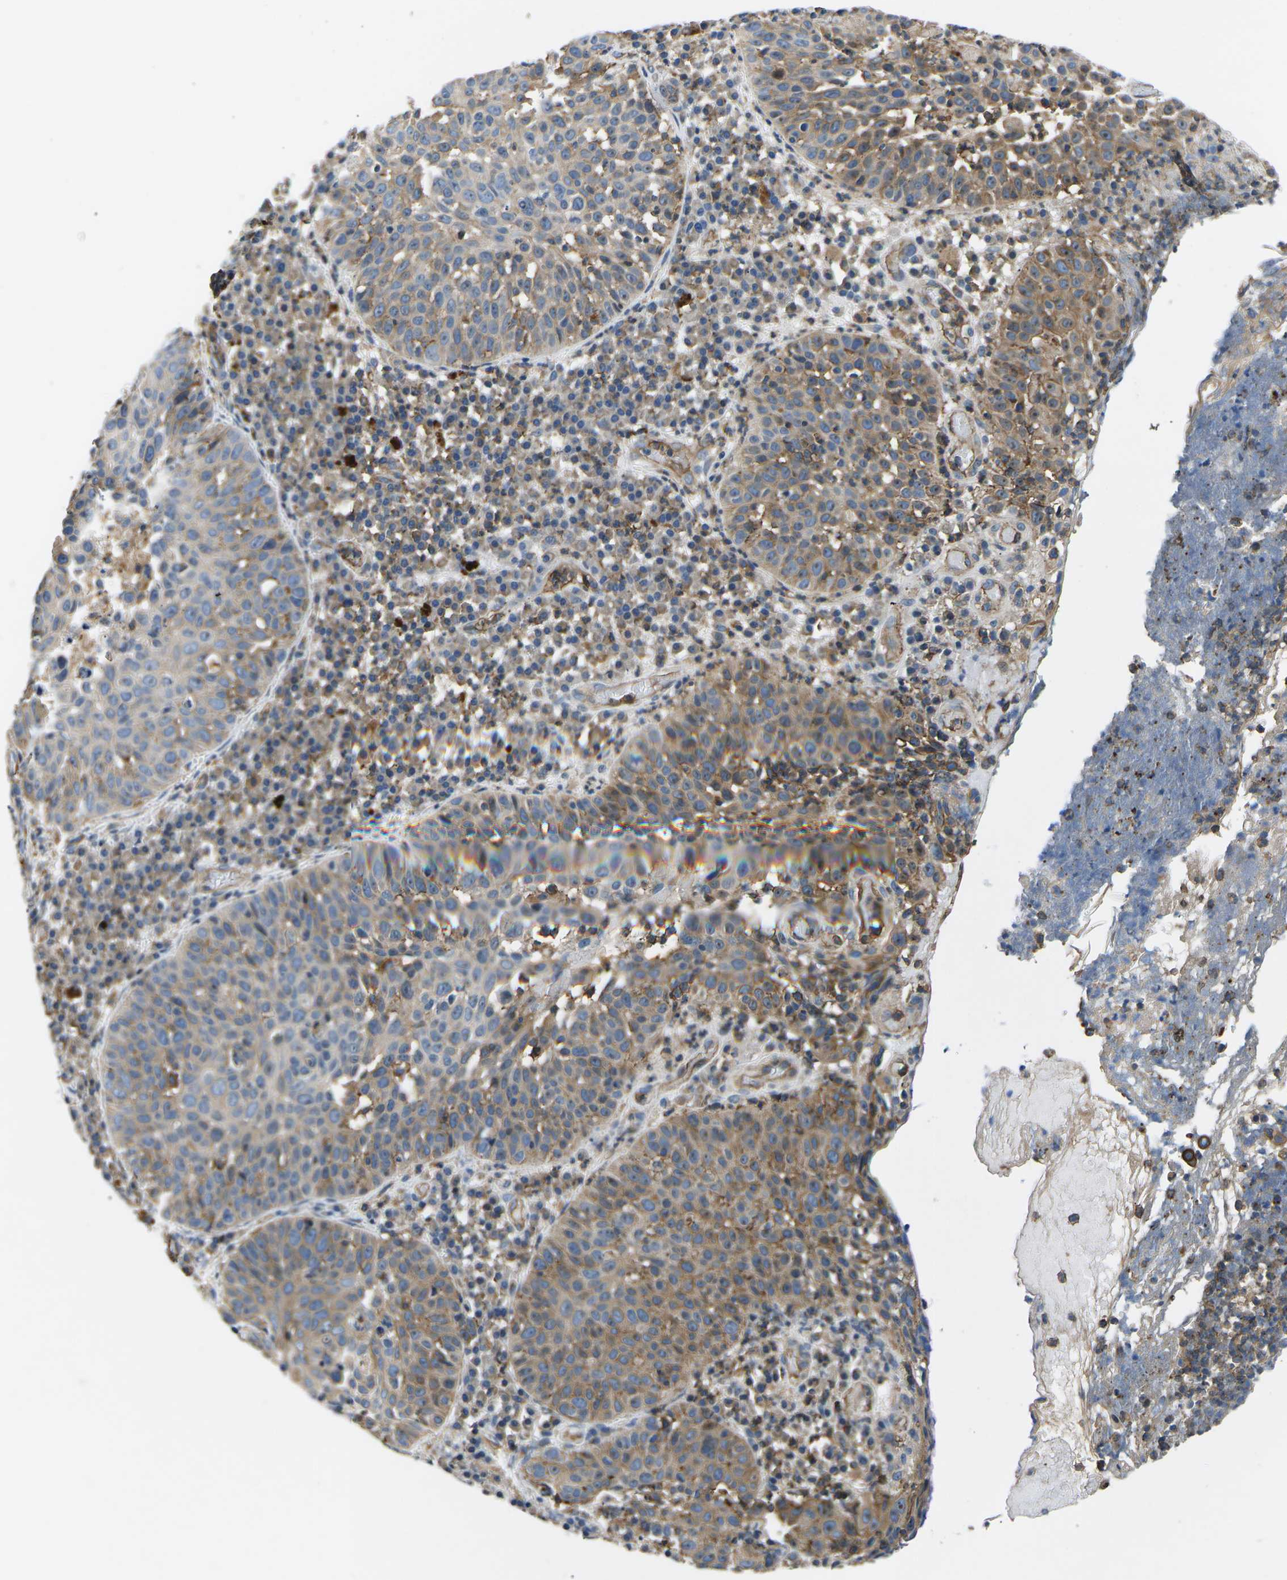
{"staining": {"intensity": "moderate", "quantity": "25%-75%", "location": "cytoplasmic/membranous"}, "tissue": "skin cancer", "cell_type": "Tumor cells", "image_type": "cancer", "snomed": [{"axis": "morphology", "description": "Squamous cell carcinoma in situ, NOS"}, {"axis": "morphology", "description": "Squamous cell carcinoma, NOS"}, {"axis": "topography", "description": "Skin"}], "caption": "Tumor cells display medium levels of moderate cytoplasmic/membranous positivity in about 25%-75% of cells in human skin cancer.", "gene": "KCNJ15", "patient": {"sex": "male", "age": 93}}